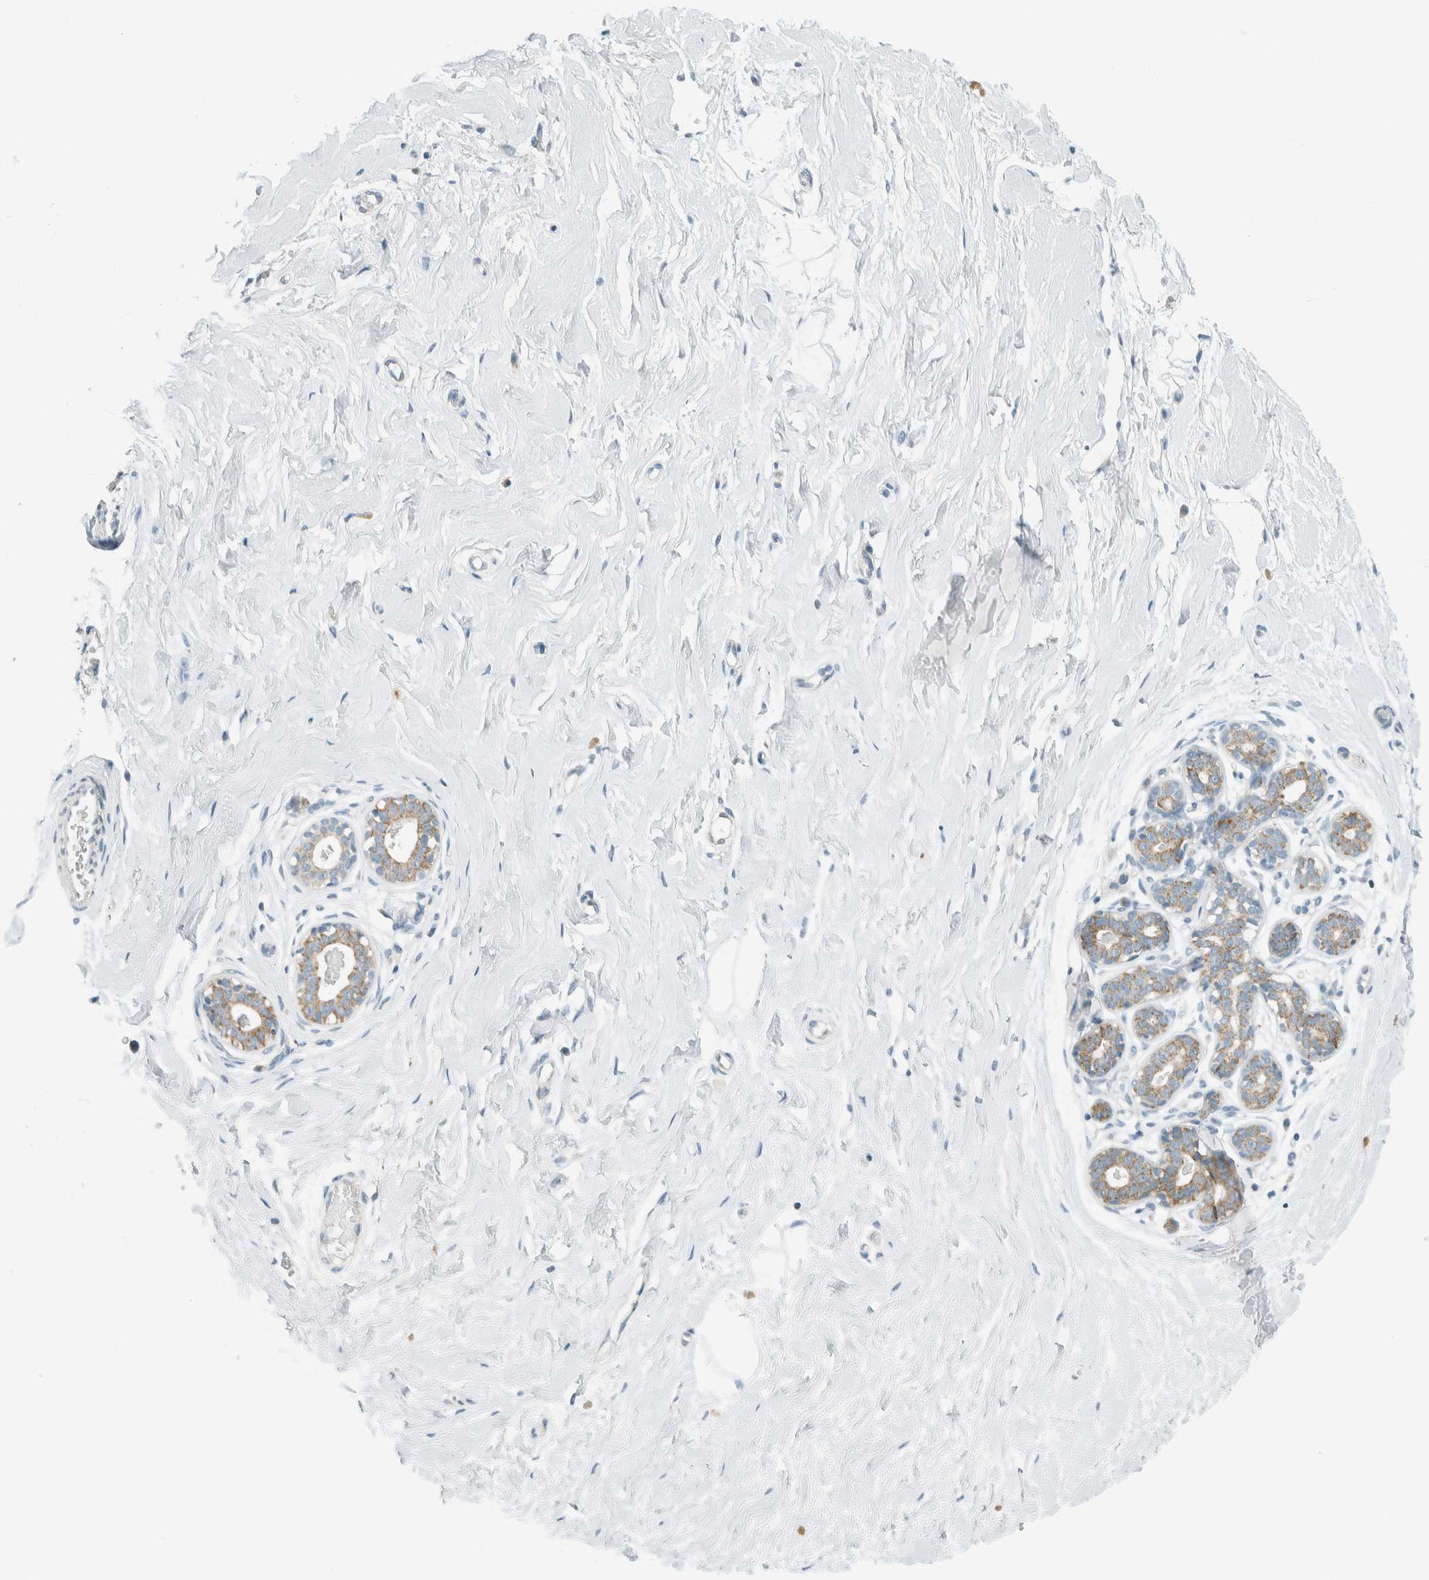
{"staining": {"intensity": "negative", "quantity": "none", "location": "none"}, "tissue": "breast", "cell_type": "Adipocytes", "image_type": "normal", "snomed": [{"axis": "morphology", "description": "Normal tissue, NOS"}, {"axis": "topography", "description": "Breast"}], "caption": "Breast stained for a protein using immunohistochemistry (IHC) demonstrates no staining adipocytes.", "gene": "AARSD1", "patient": {"sex": "female", "age": 23}}